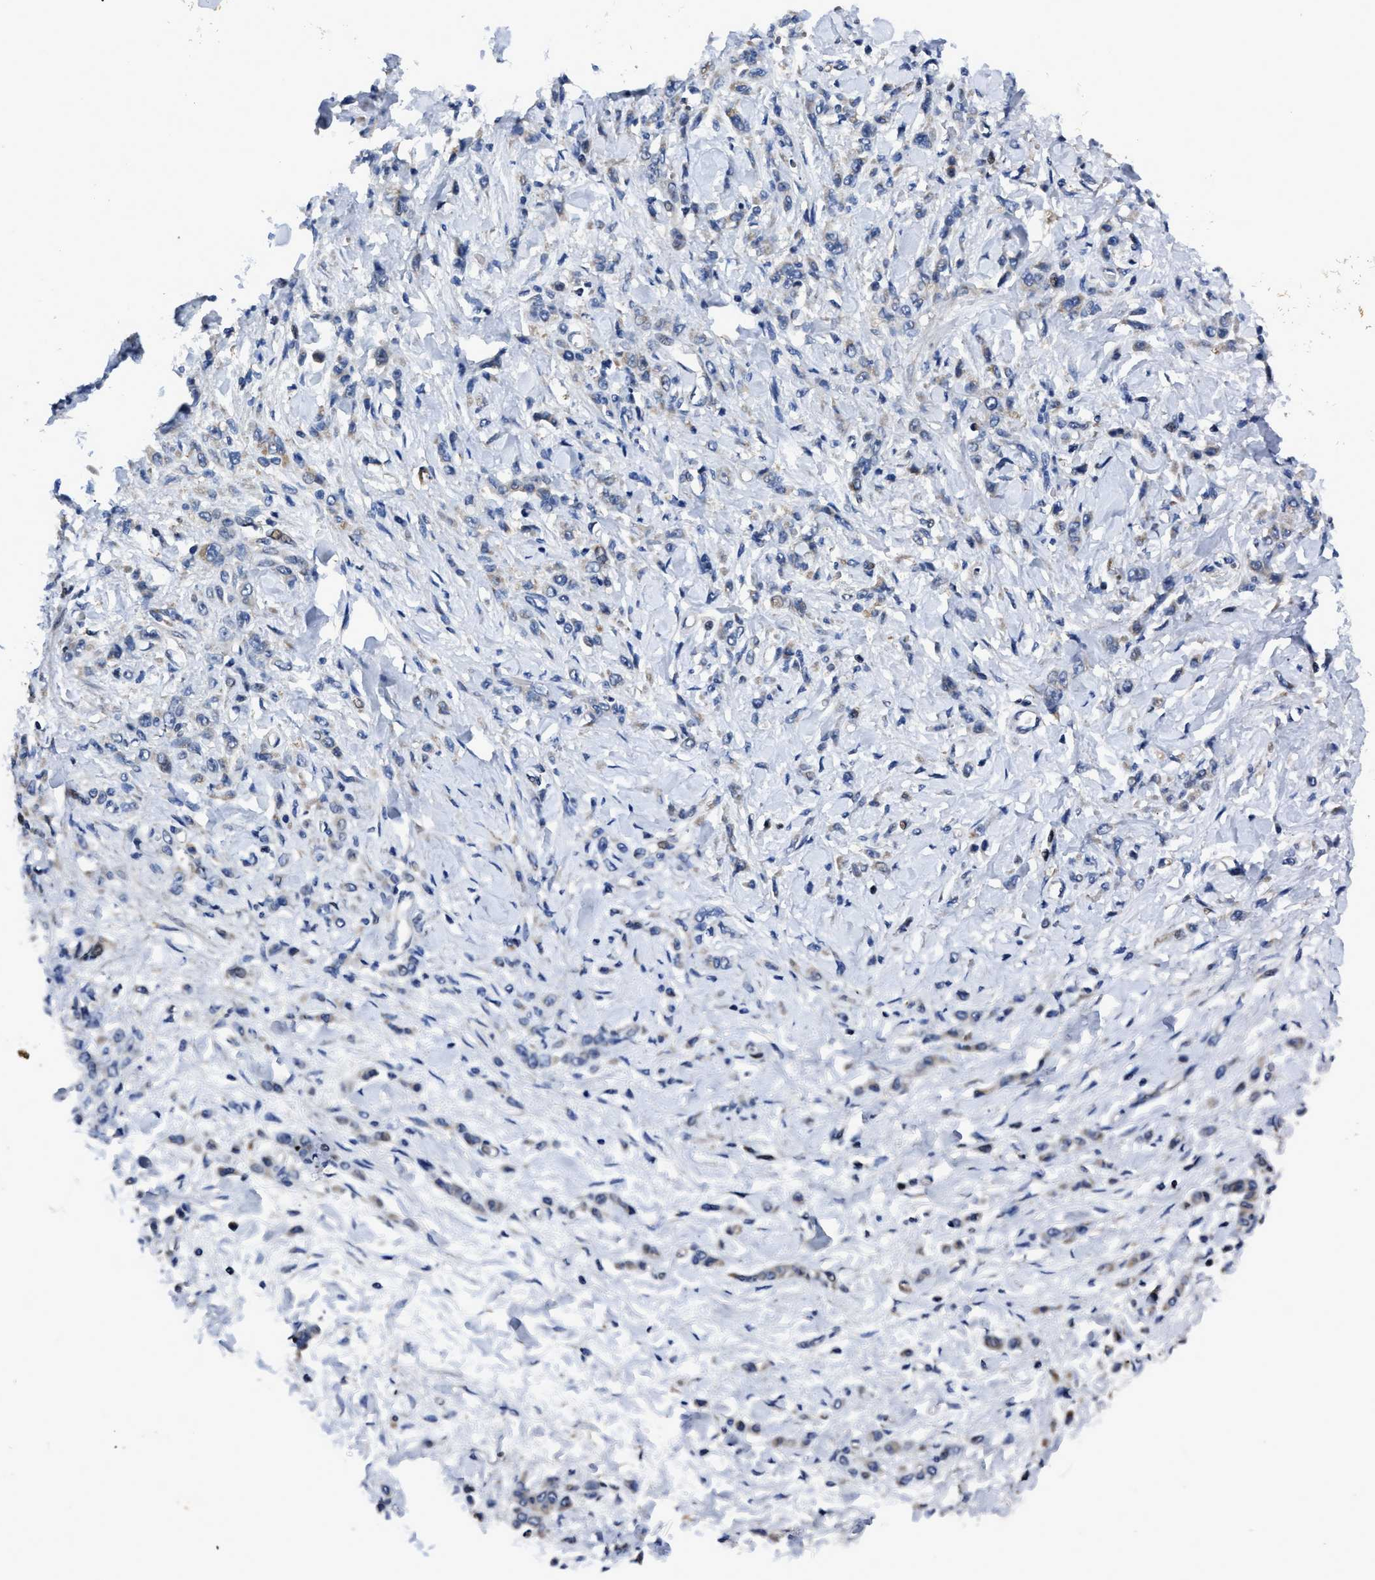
{"staining": {"intensity": "negative", "quantity": "none", "location": "none"}, "tissue": "stomach cancer", "cell_type": "Tumor cells", "image_type": "cancer", "snomed": [{"axis": "morphology", "description": "Normal tissue, NOS"}, {"axis": "morphology", "description": "Adenocarcinoma, NOS"}, {"axis": "topography", "description": "Stomach"}], "caption": "There is no significant staining in tumor cells of stomach adenocarcinoma.", "gene": "GET4", "patient": {"sex": "male", "age": 82}}